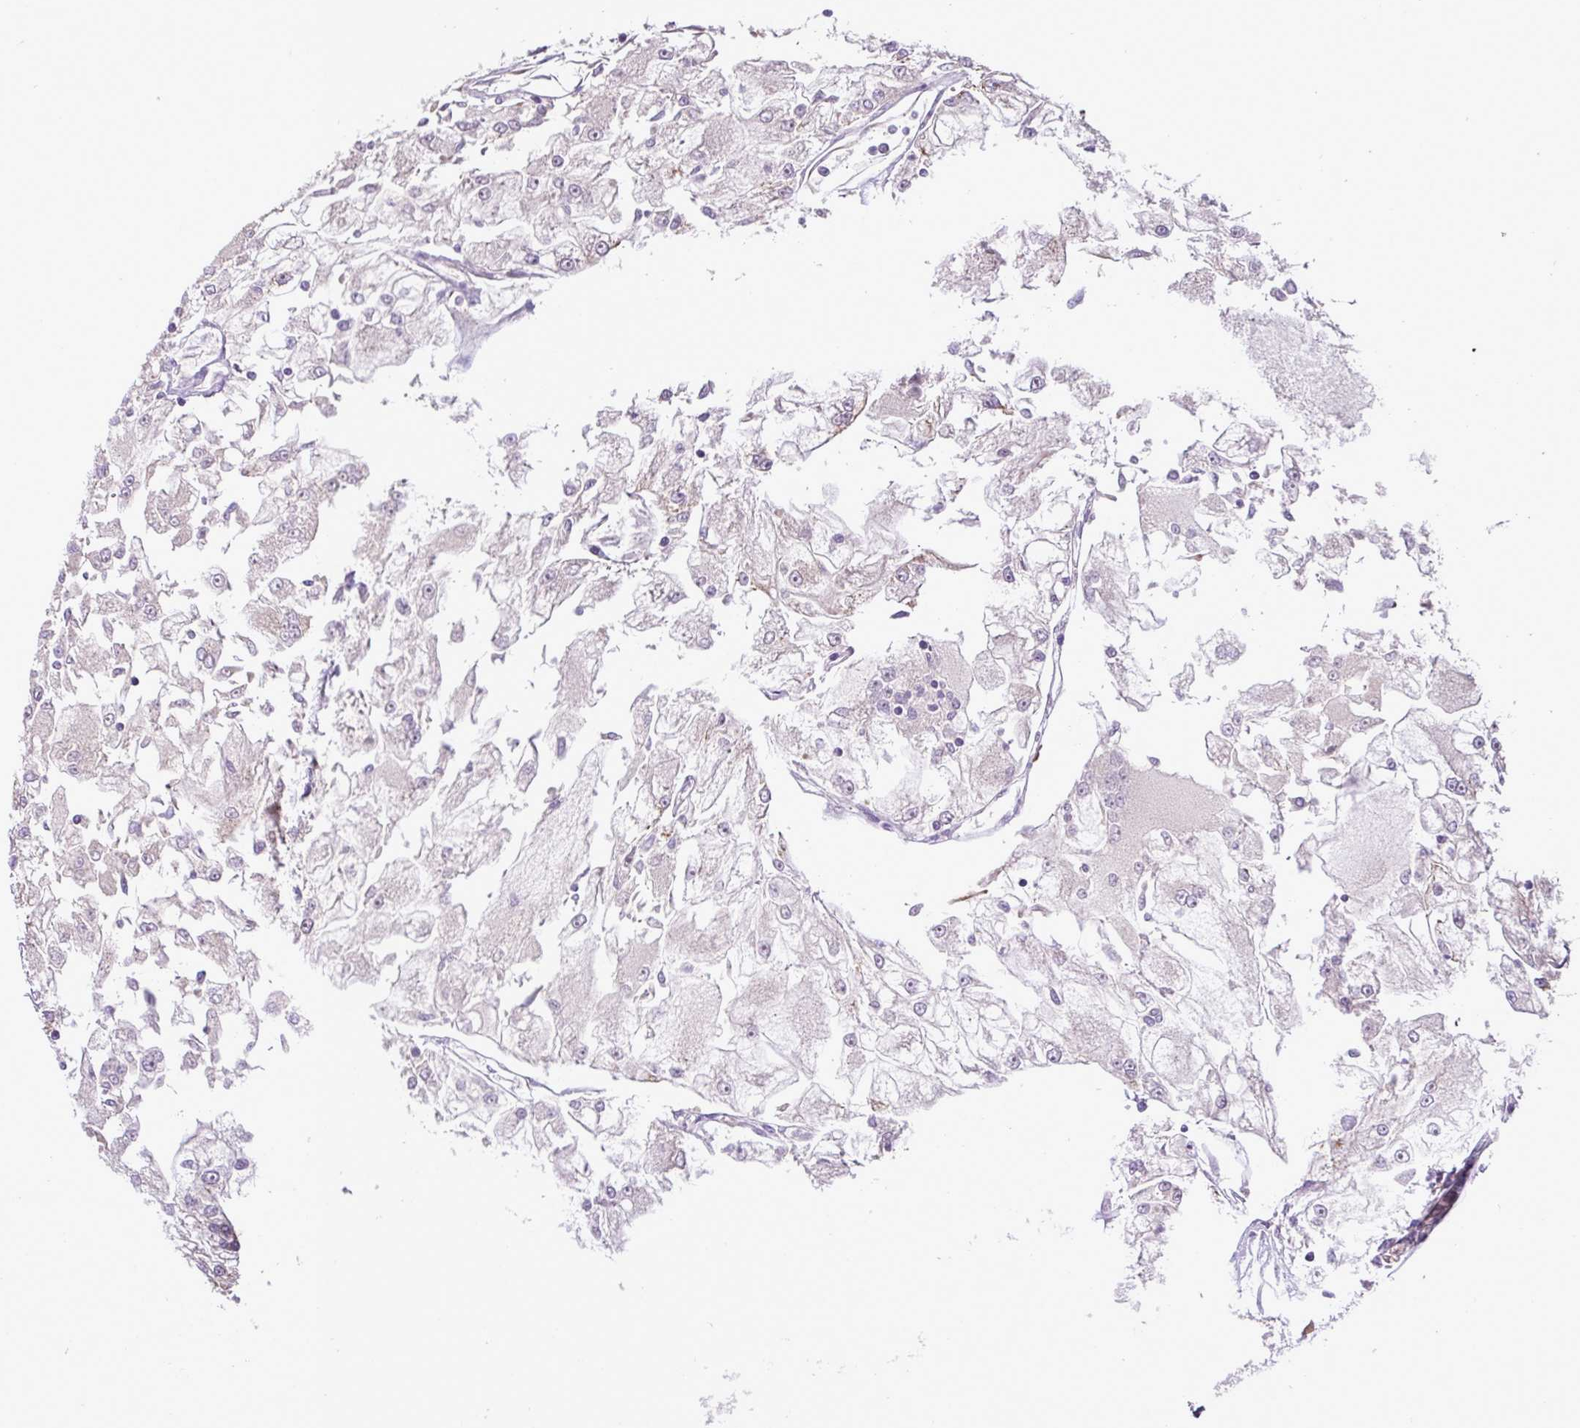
{"staining": {"intensity": "negative", "quantity": "none", "location": "none"}, "tissue": "renal cancer", "cell_type": "Tumor cells", "image_type": "cancer", "snomed": [{"axis": "morphology", "description": "Adenocarcinoma, NOS"}, {"axis": "topography", "description": "Kidney"}], "caption": "An IHC micrograph of renal adenocarcinoma is shown. There is no staining in tumor cells of renal adenocarcinoma. Nuclei are stained in blue.", "gene": "DLGAP4", "patient": {"sex": "female", "age": 72}}